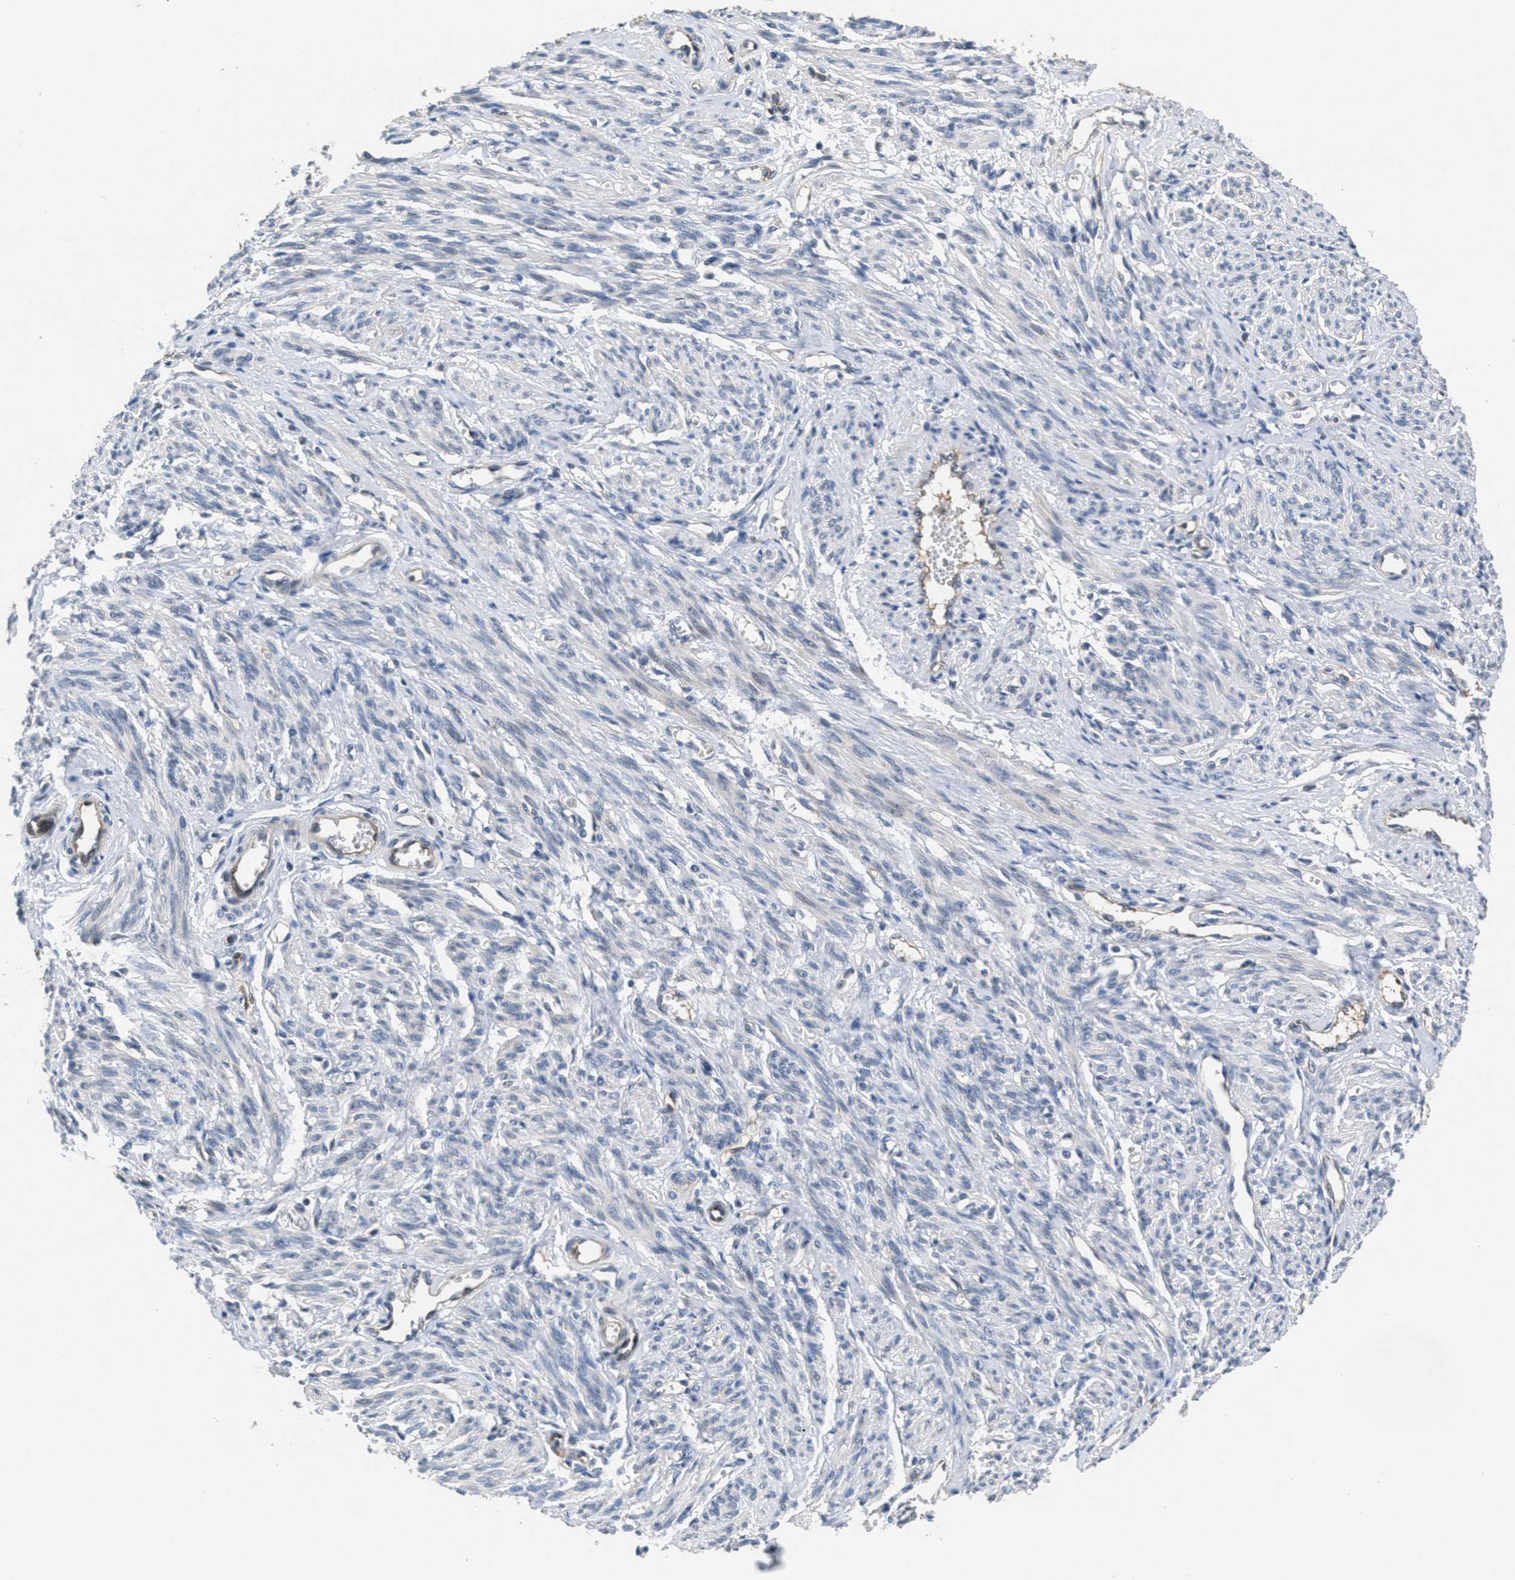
{"staining": {"intensity": "weak", "quantity": "25%-75%", "location": "cytoplasmic/membranous"}, "tissue": "smooth muscle", "cell_type": "Smooth muscle cells", "image_type": "normal", "snomed": [{"axis": "morphology", "description": "Normal tissue, NOS"}, {"axis": "topography", "description": "Smooth muscle"}], "caption": "Immunohistochemical staining of normal human smooth muscle shows low levels of weak cytoplasmic/membranous positivity in approximately 25%-75% of smooth muscle cells.", "gene": "ANGPT1", "patient": {"sex": "female", "age": 65}}